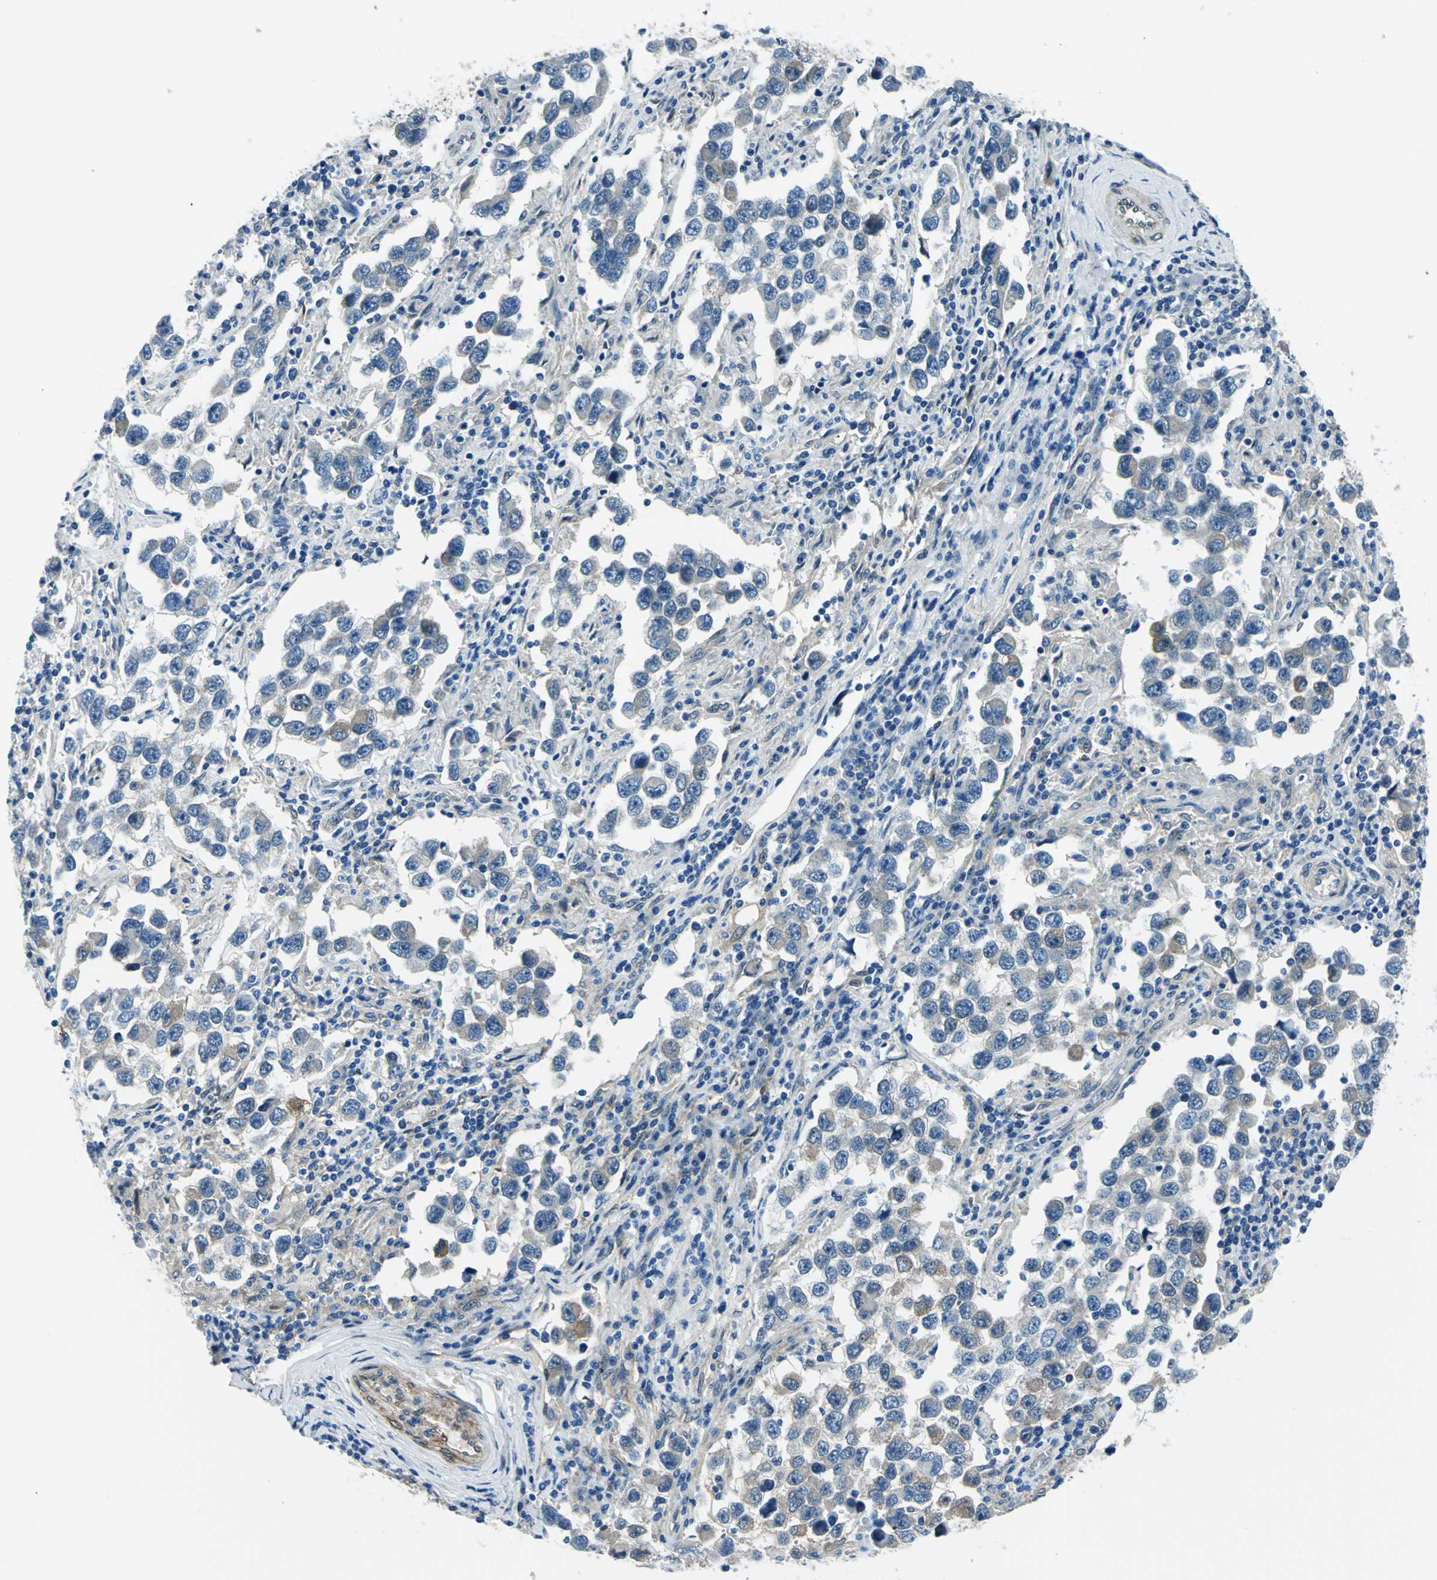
{"staining": {"intensity": "negative", "quantity": "none", "location": "none"}, "tissue": "testis cancer", "cell_type": "Tumor cells", "image_type": "cancer", "snomed": [{"axis": "morphology", "description": "Carcinoma, Embryonal, NOS"}, {"axis": "topography", "description": "Testis"}], "caption": "The IHC histopathology image has no significant positivity in tumor cells of testis cancer (embryonal carcinoma) tissue. The staining is performed using DAB brown chromogen with nuclei counter-stained in using hematoxylin.", "gene": "HSPB1", "patient": {"sex": "male", "age": 21}}